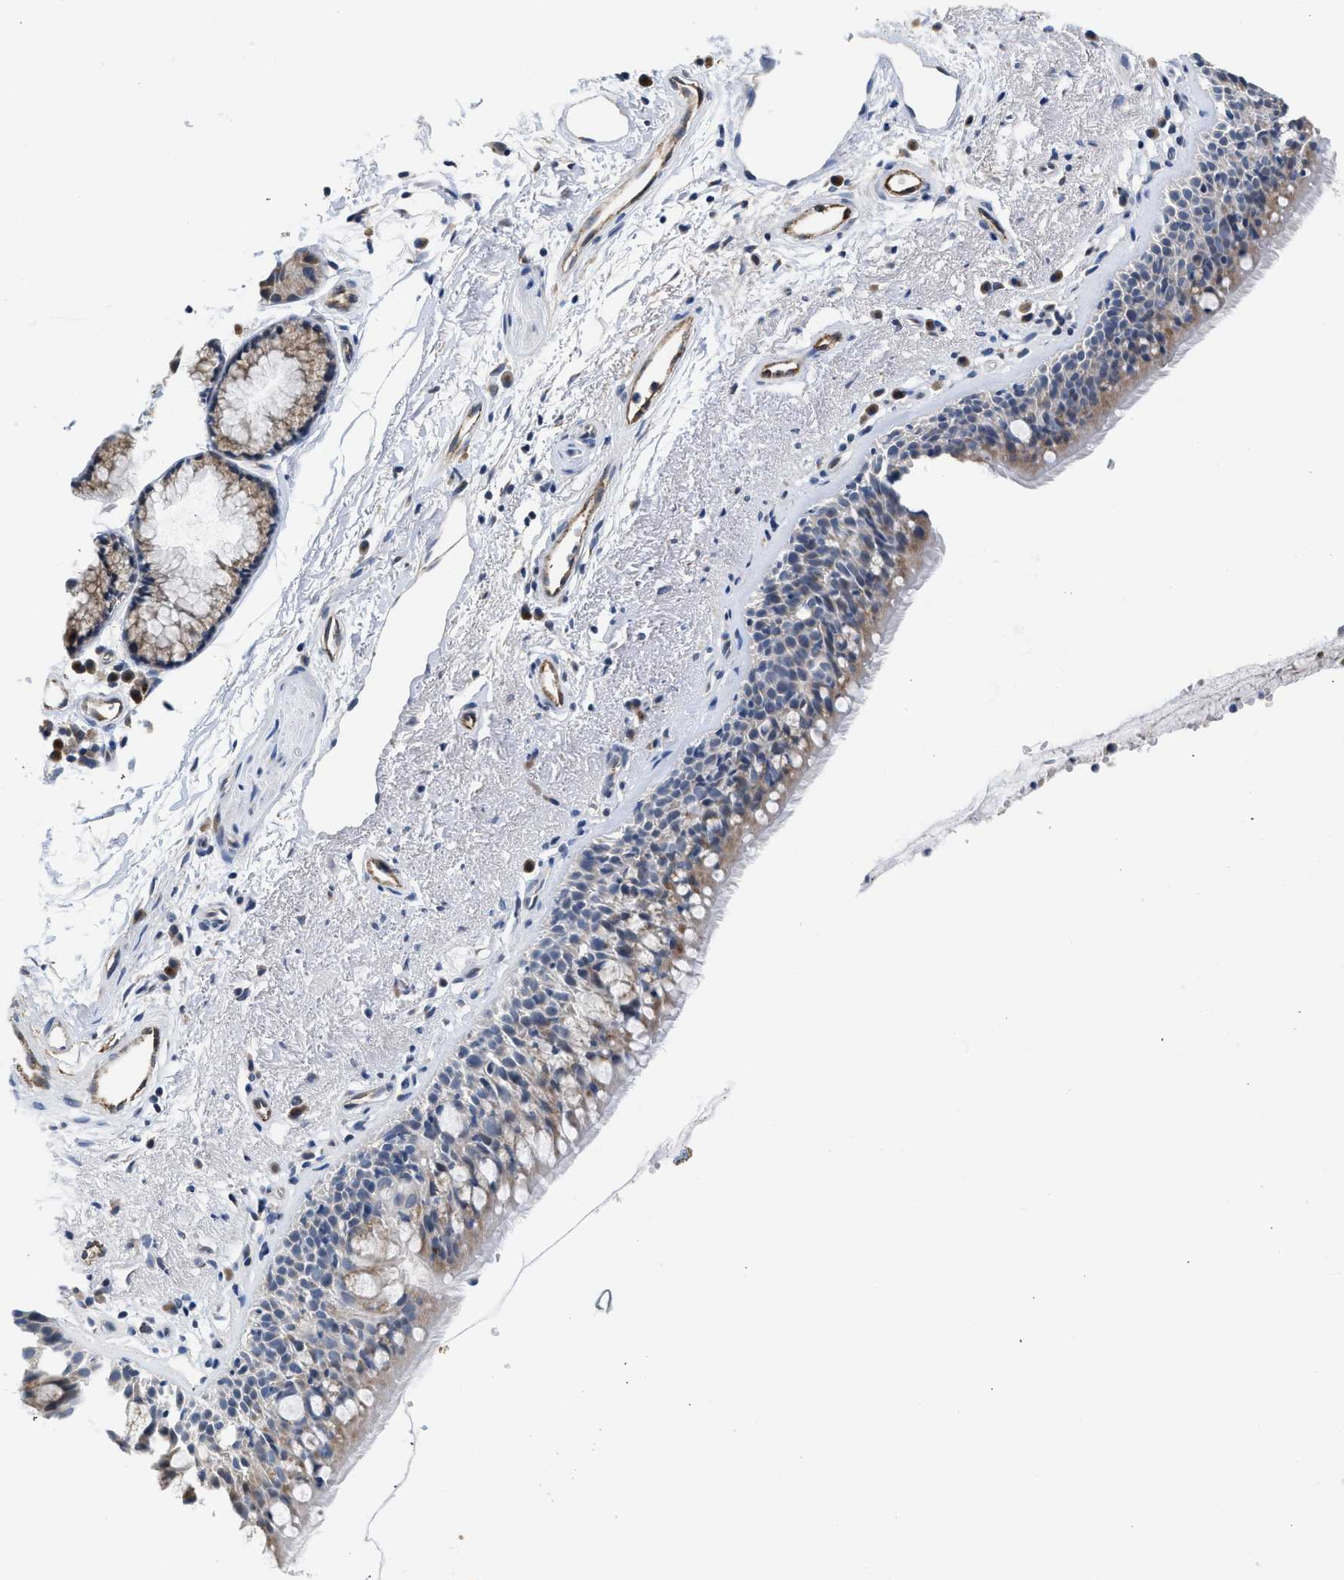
{"staining": {"intensity": "weak", "quantity": ">75%", "location": "cytoplasmic/membranous"}, "tissue": "bronchus", "cell_type": "Respiratory epithelial cells", "image_type": "normal", "snomed": [{"axis": "morphology", "description": "Normal tissue, NOS"}, {"axis": "topography", "description": "Bronchus"}], "caption": "A brown stain labels weak cytoplasmic/membranous positivity of a protein in respiratory epithelial cells of unremarkable human bronchus.", "gene": "PIM1", "patient": {"sex": "female", "age": 54}}